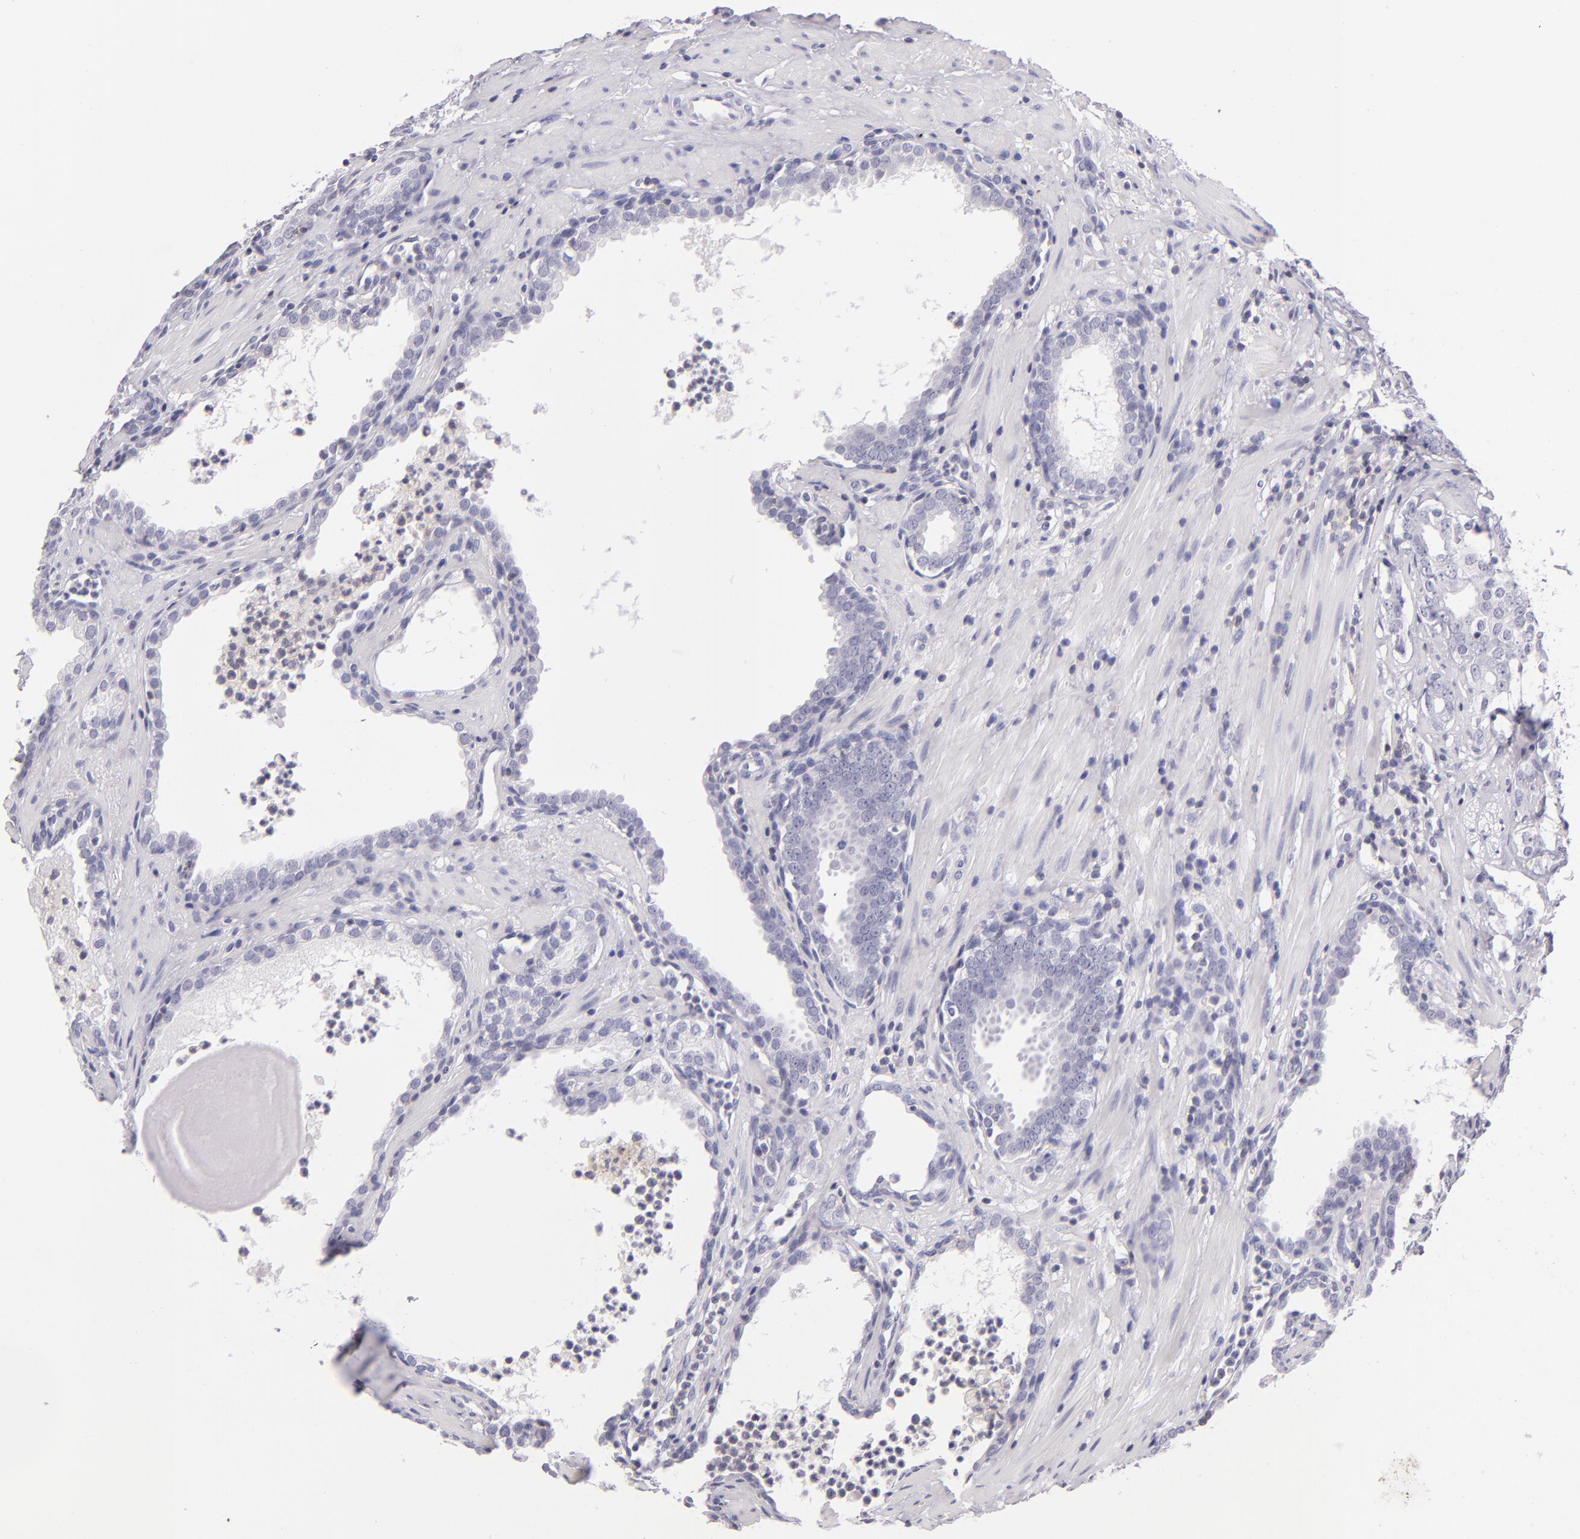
{"staining": {"intensity": "negative", "quantity": "none", "location": "none"}, "tissue": "prostate cancer", "cell_type": "Tumor cells", "image_type": "cancer", "snomed": [{"axis": "morphology", "description": "Adenocarcinoma, Low grade"}, {"axis": "topography", "description": "Prostate"}], "caption": "Tumor cells are negative for brown protein staining in prostate cancer.", "gene": "CD48", "patient": {"sex": "male", "age": 59}}